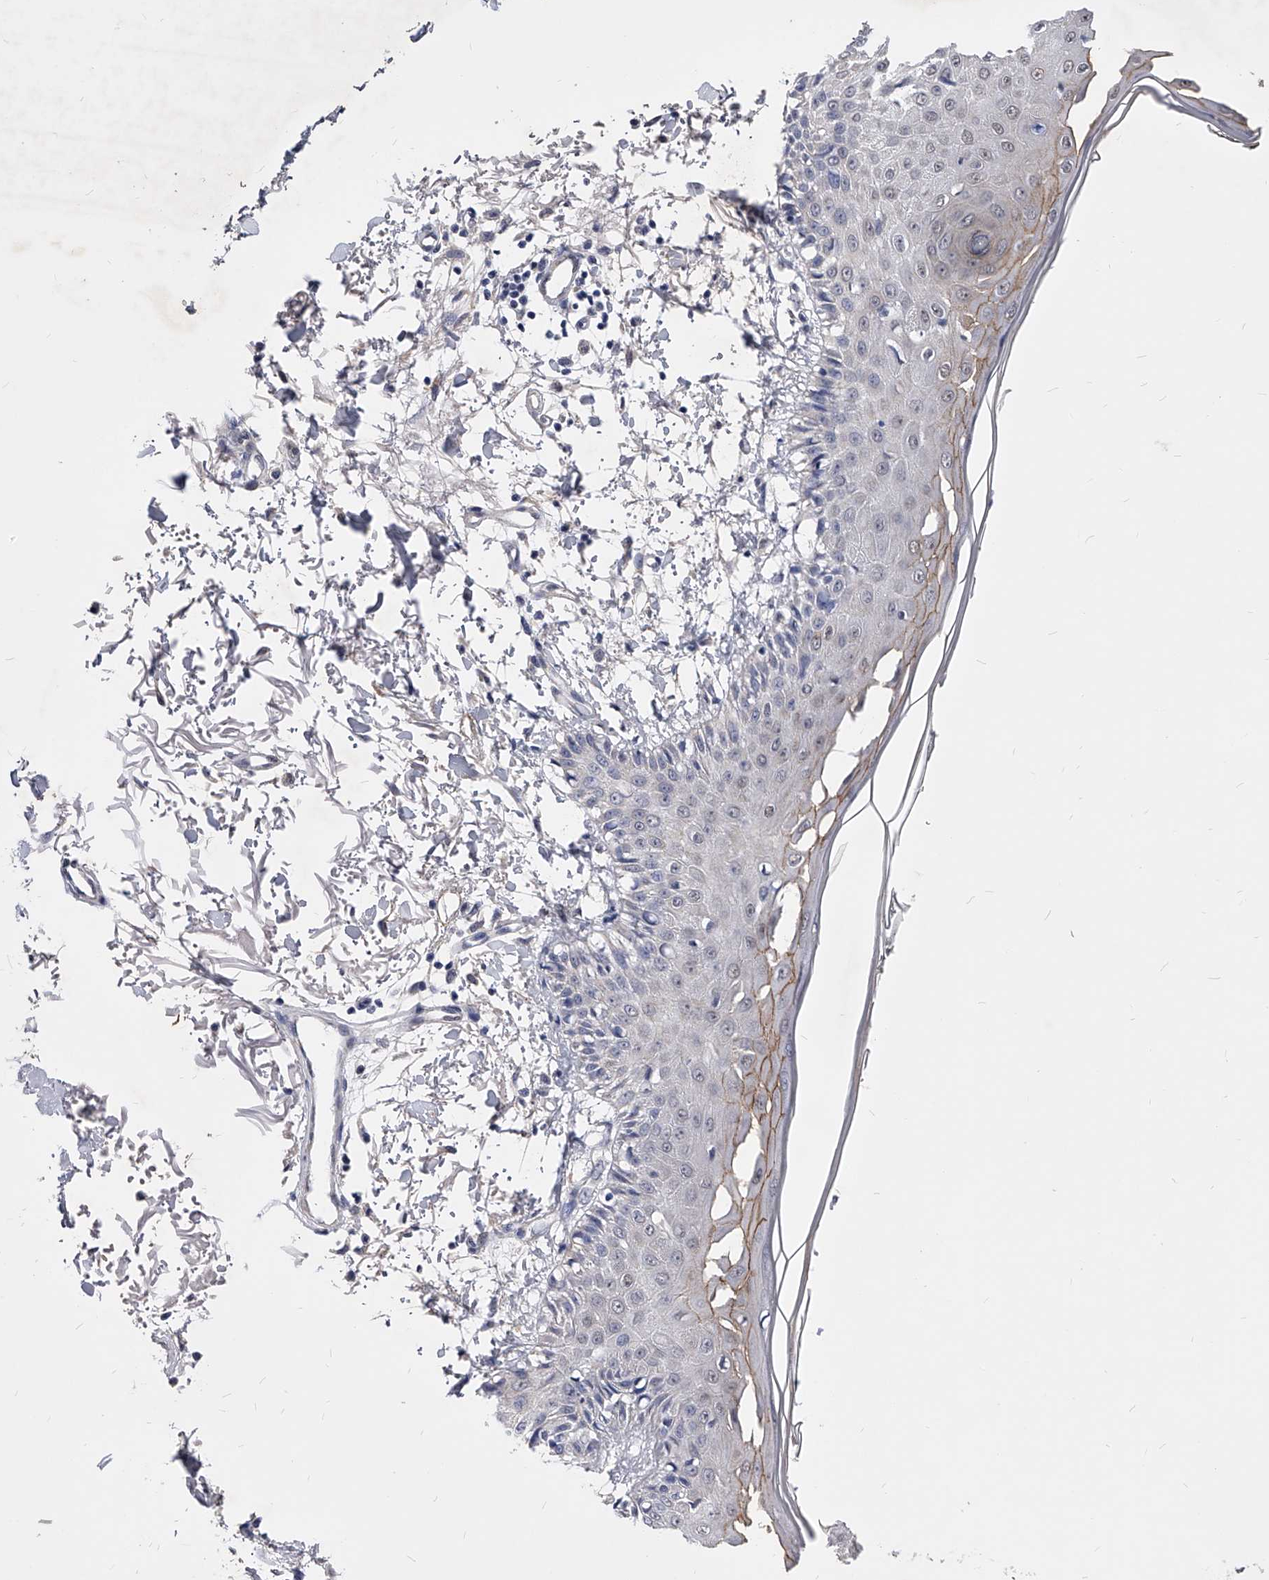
{"staining": {"intensity": "negative", "quantity": "none", "location": "none"}, "tissue": "skin", "cell_type": "Fibroblasts", "image_type": "normal", "snomed": [{"axis": "morphology", "description": "Normal tissue, NOS"}, {"axis": "morphology", "description": "Squamous cell carcinoma, NOS"}, {"axis": "topography", "description": "Skin"}, {"axis": "topography", "description": "Peripheral nerve tissue"}], "caption": "A high-resolution image shows immunohistochemistry staining of benign skin, which displays no significant positivity in fibroblasts. Nuclei are stained in blue.", "gene": "ZNF529", "patient": {"sex": "male", "age": 83}}